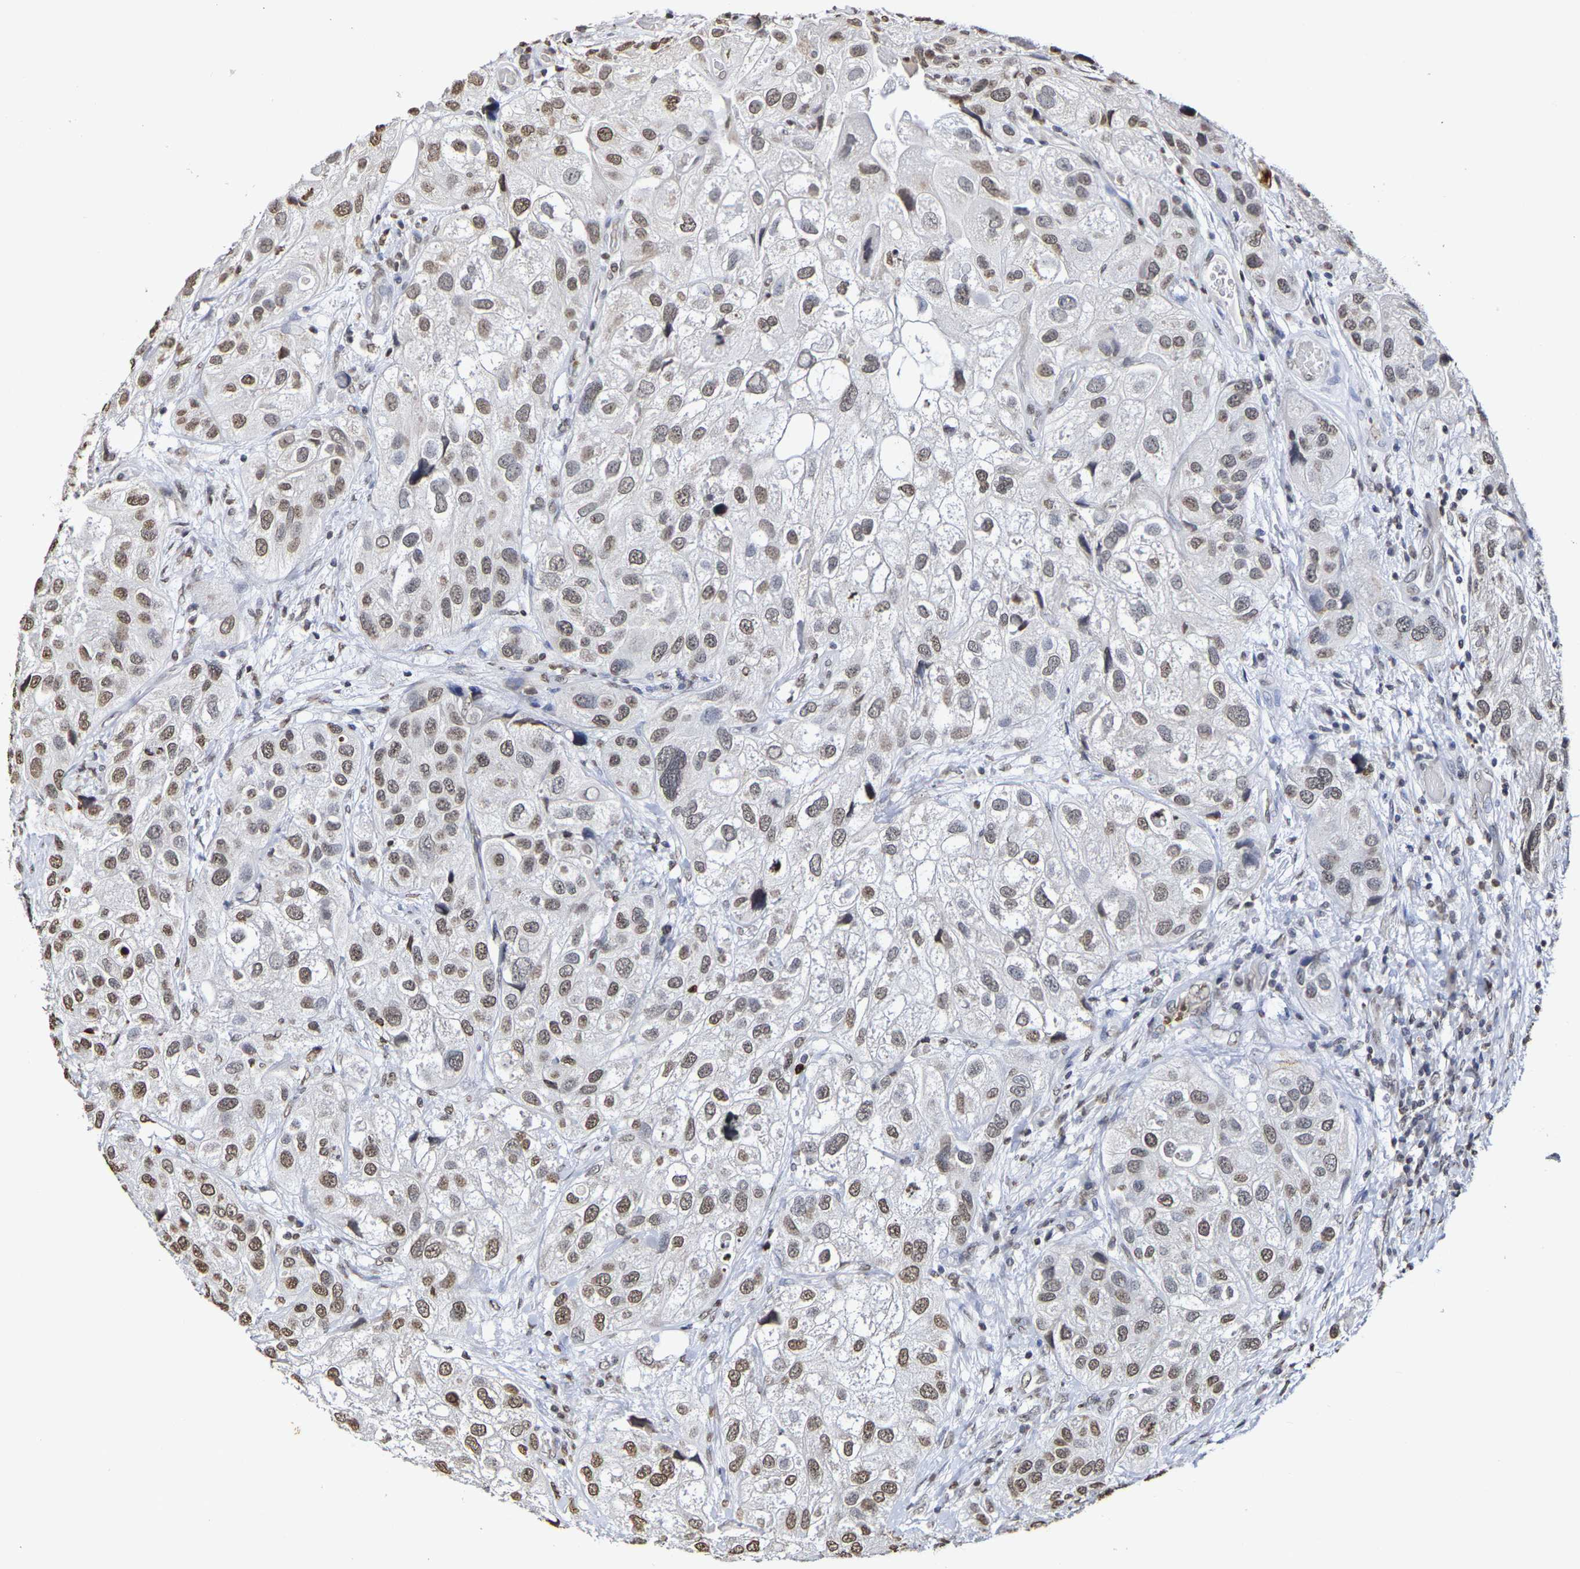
{"staining": {"intensity": "weak", "quantity": ">75%", "location": "nuclear"}, "tissue": "urothelial cancer", "cell_type": "Tumor cells", "image_type": "cancer", "snomed": [{"axis": "morphology", "description": "Urothelial carcinoma, High grade"}, {"axis": "topography", "description": "Urinary bladder"}], "caption": "Approximately >75% of tumor cells in human urothelial carcinoma (high-grade) display weak nuclear protein staining as visualized by brown immunohistochemical staining.", "gene": "ATF4", "patient": {"sex": "female", "age": 64}}